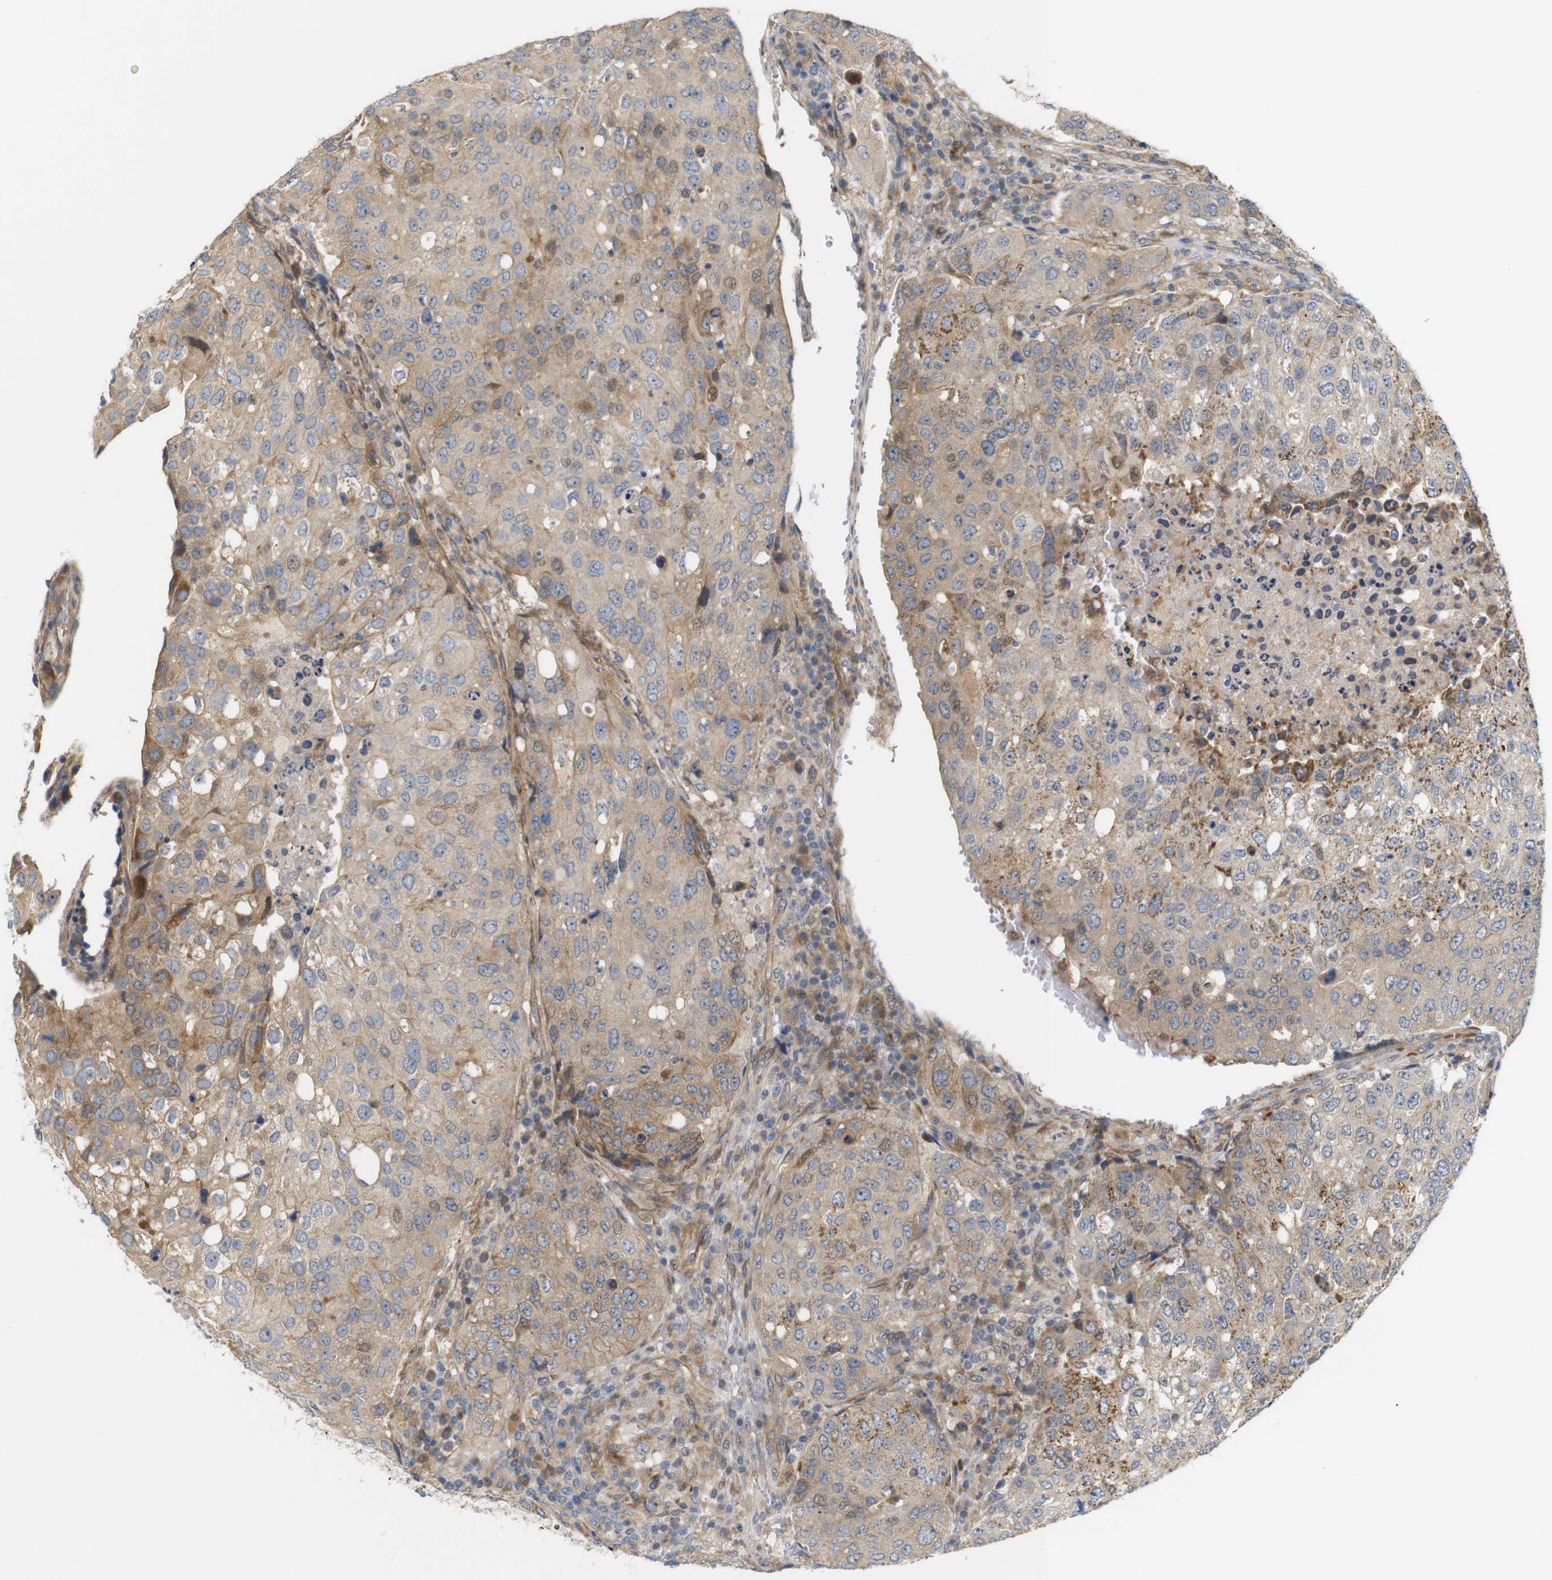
{"staining": {"intensity": "moderate", "quantity": ">75%", "location": "cytoplasmic/membranous"}, "tissue": "urothelial cancer", "cell_type": "Tumor cells", "image_type": "cancer", "snomed": [{"axis": "morphology", "description": "Urothelial carcinoma, High grade"}, {"axis": "topography", "description": "Lymph node"}, {"axis": "topography", "description": "Urinary bladder"}], "caption": "Urothelial cancer stained with IHC shows moderate cytoplasmic/membranous expression in approximately >75% of tumor cells. (Stains: DAB (3,3'-diaminobenzidine) in brown, nuclei in blue, Microscopy: brightfield microscopy at high magnification).", "gene": "RPTOR", "patient": {"sex": "male", "age": 51}}